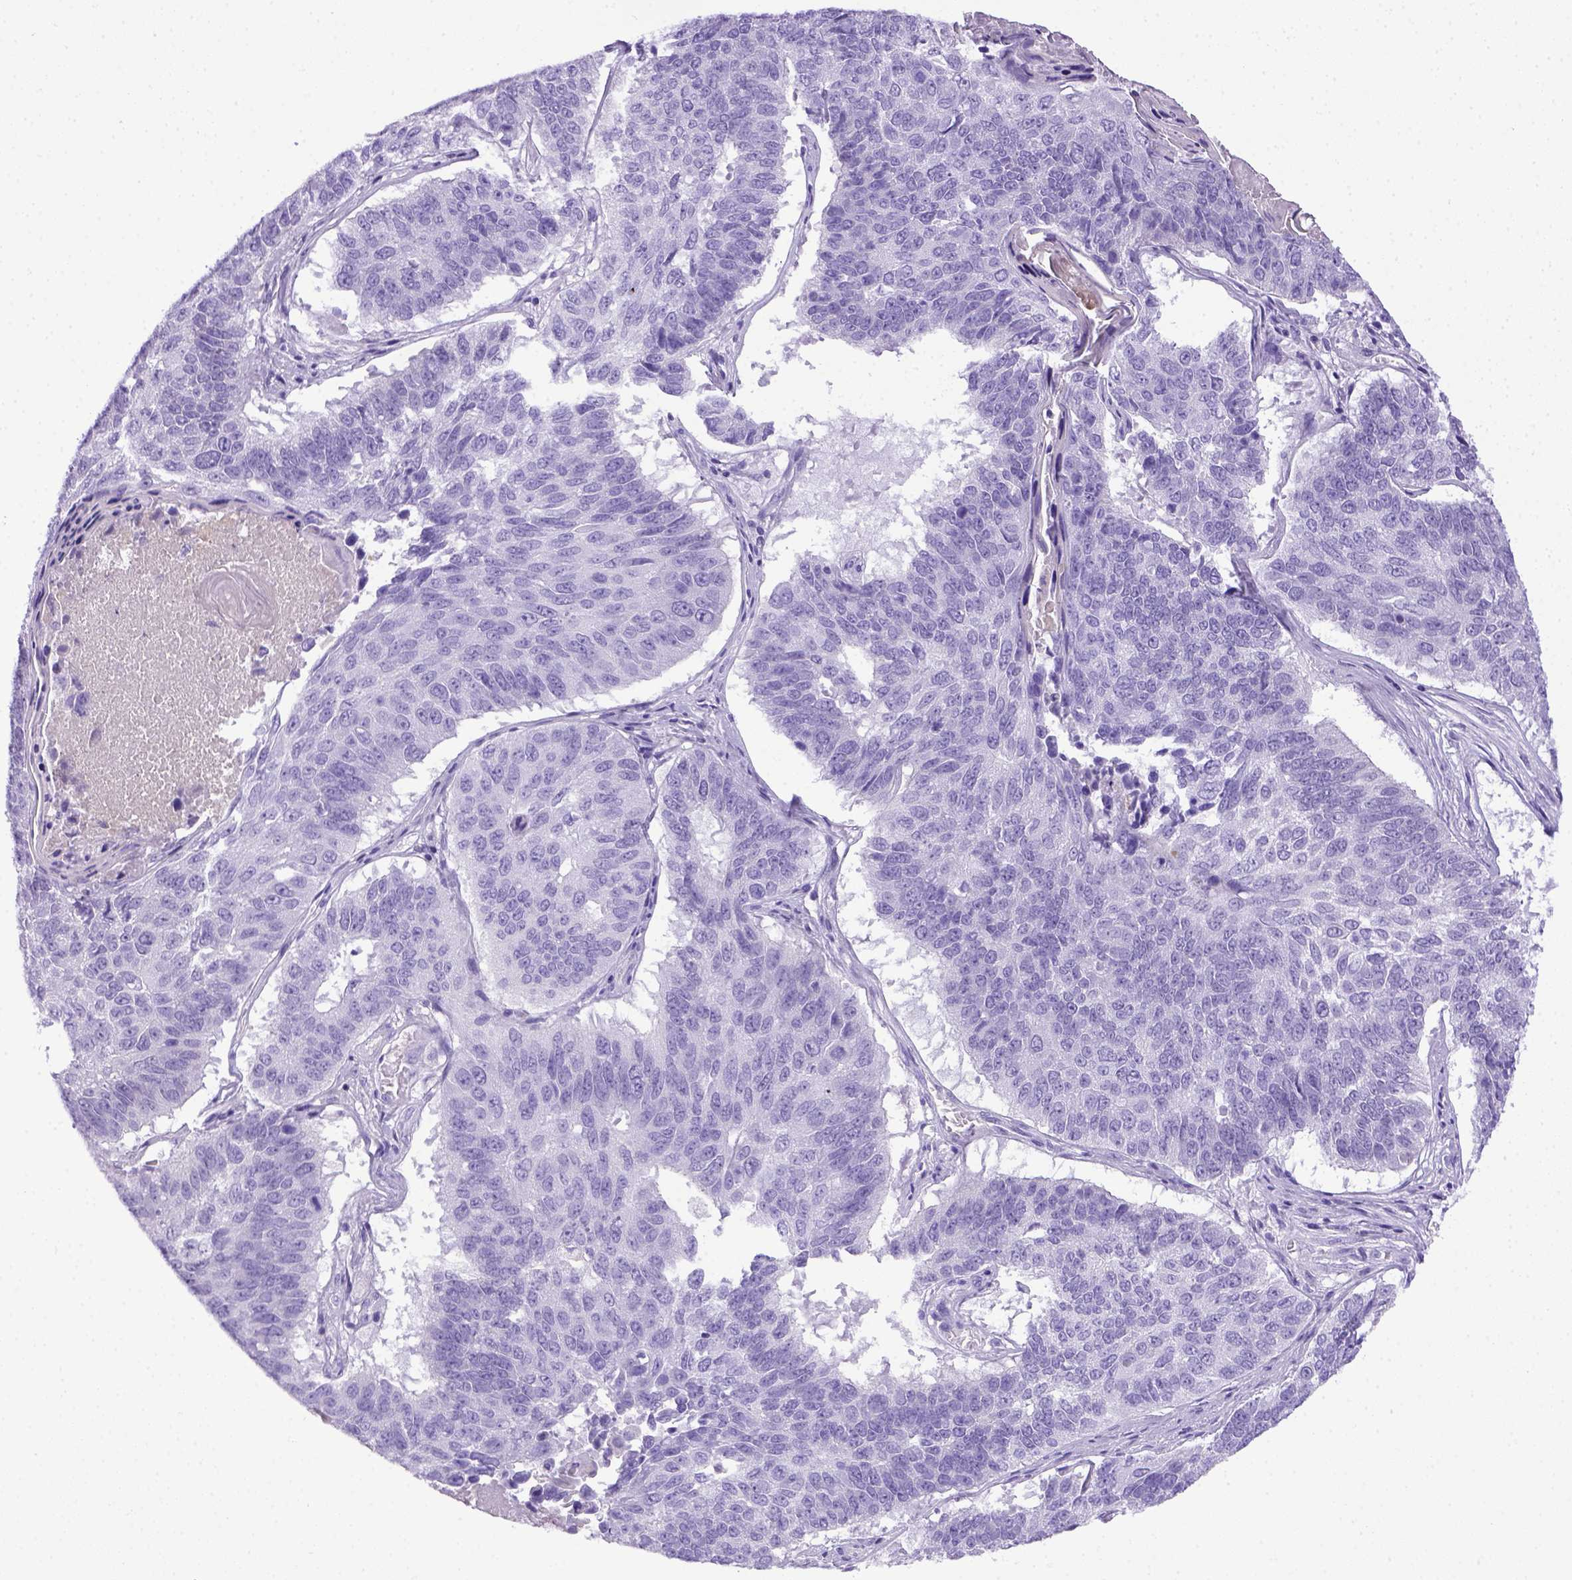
{"staining": {"intensity": "negative", "quantity": "none", "location": "none"}, "tissue": "lung cancer", "cell_type": "Tumor cells", "image_type": "cancer", "snomed": [{"axis": "morphology", "description": "Squamous cell carcinoma, NOS"}, {"axis": "topography", "description": "Lung"}], "caption": "This is a image of IHC staining of lung cancer, which shows no positivity in tumor cells.", "gene": "ITIH4", "patient": {"sex": "male", "age": 73}}